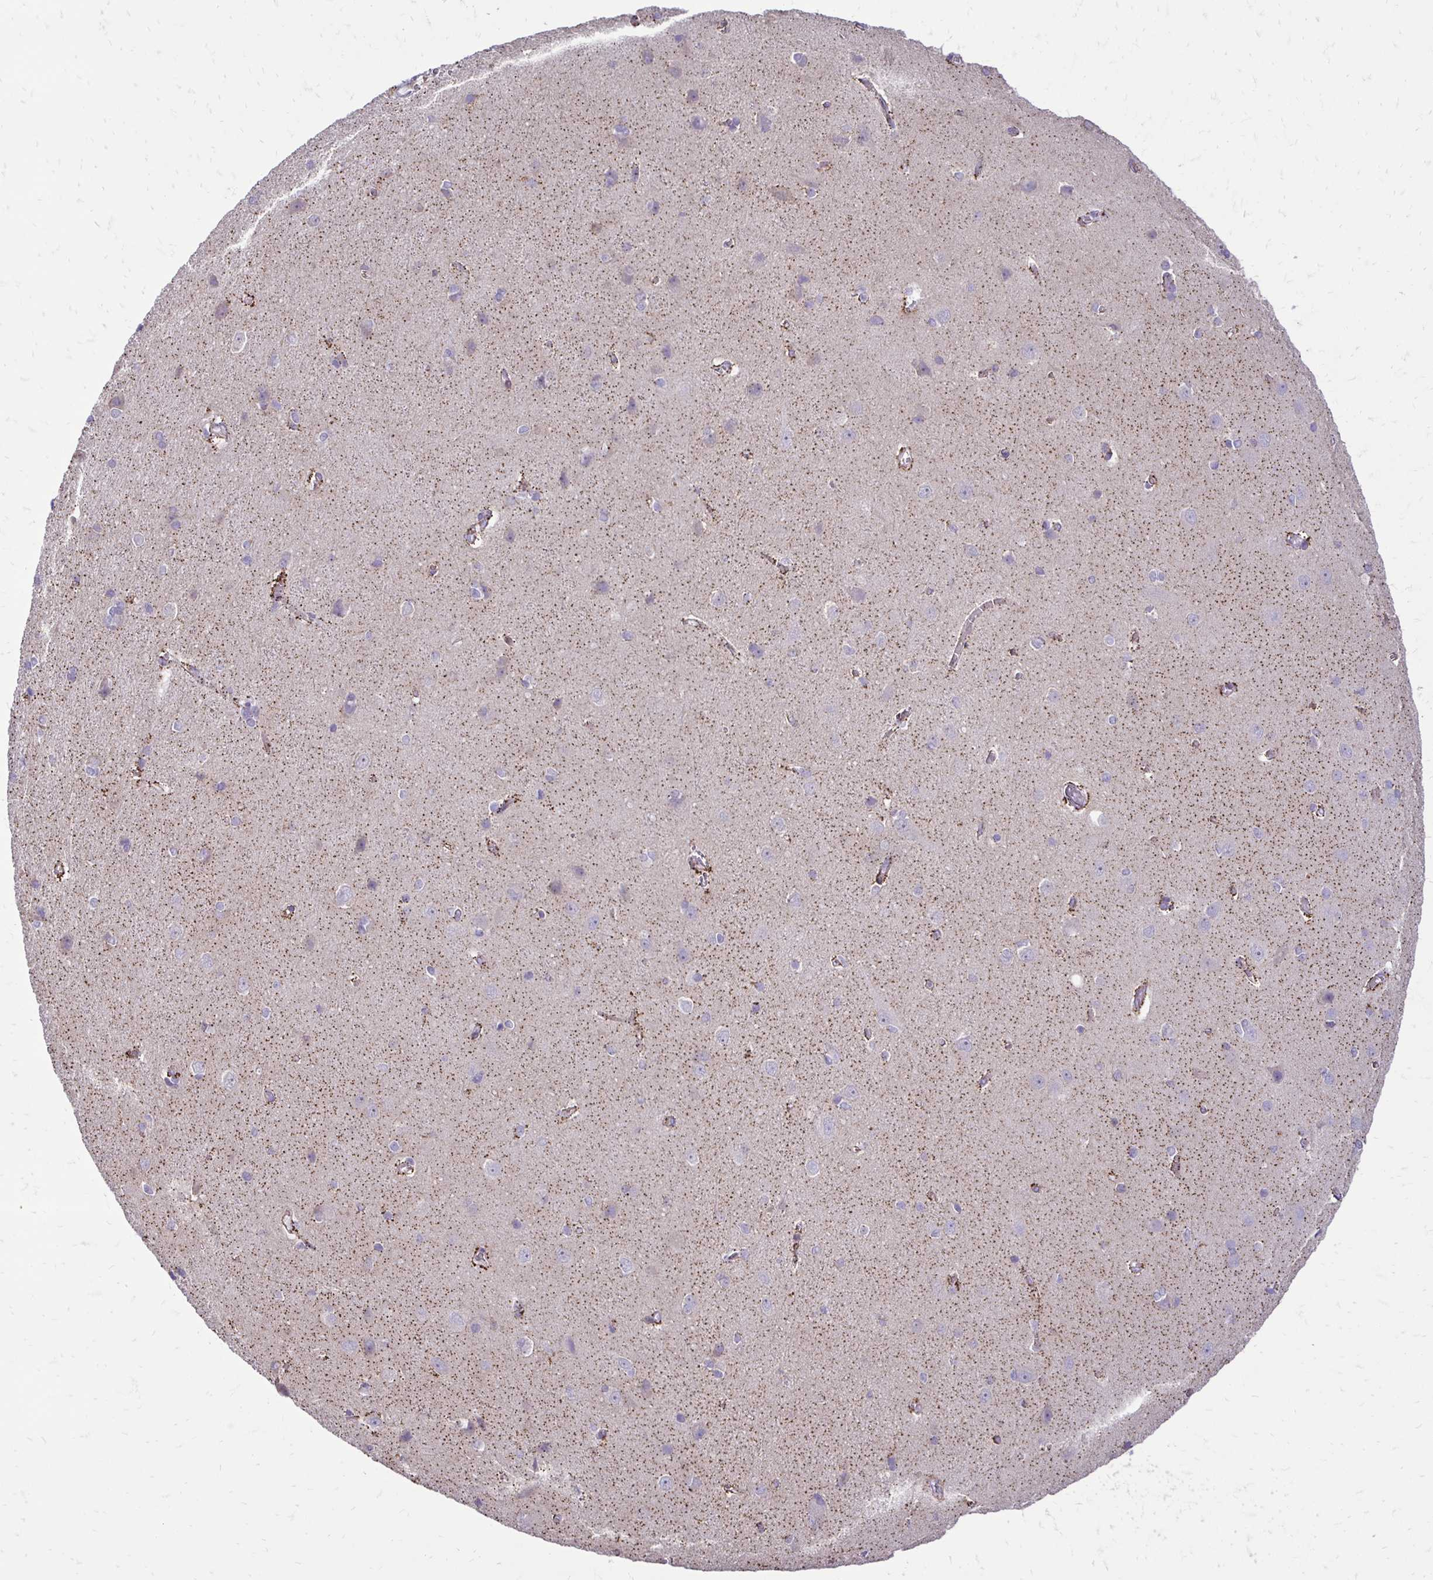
{"staining": {"intensity": "negative", "quantity": "none", "location": "none"}, "tissue": "cerebral cortex", "cell_type": "Endothelial cells", "image_type": "normal", "snomed": [{"axis": "morphology", "description": "Normal tissue, NOS"}, {"axis": "topography", "description": "Cerebral cortex"}], "caption": "DAB (3,3'-diaminobenzidine) immunohistochemical staining of unremarkable human cerebral cortex demonstrates no significant expression in endothelial cells. (Stains: DAB (3,3'-diaminobenzidine) IHC with hematoxylin counter stain, Microscopy: brightfield microscopy at high magnification).", "gene": "GAS2", "patient": {"sex": "male", "age": 37}}